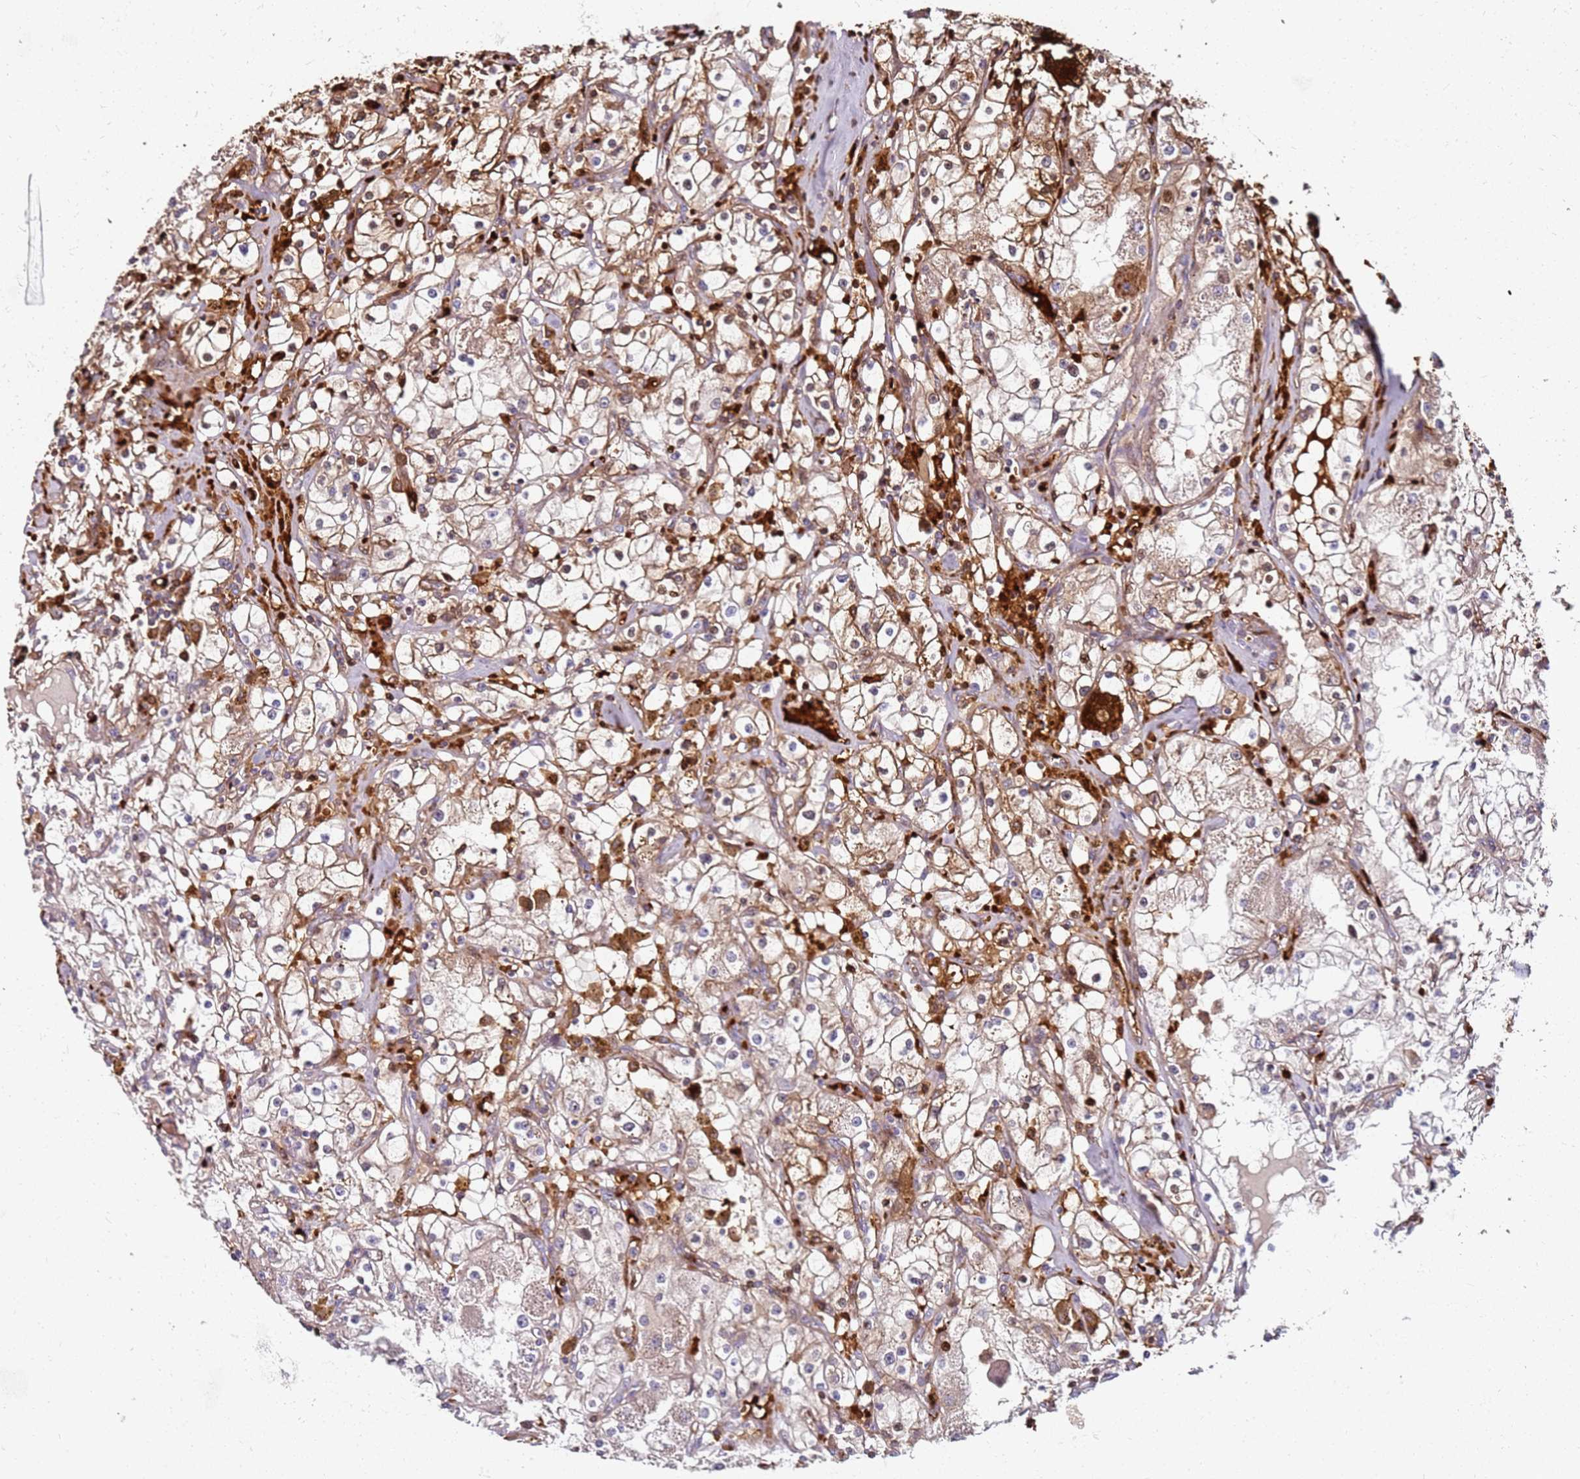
{"staining": {"intensity": "moderate", "quantity": "<25%", "location": "cytoplasmic/membranous"}, "tissue": "renal cancer", "cell_type": "Tumor cells", "image_type": "cancer", "snomed": [{"axis": "morphology", "description": "Adenocarcinoma, NOS"}, {"axis": "topography", "description": "Kidney"}], "caption": "Moderate cytoplasmic/membranous positivity is identified in approximately <25% of tumor cells in renal cancer (adenocarcinoma). The protein is shown in brown color, while the nuclei are stained blue.", "gene": "RNF11", "patient": {"sex": "male", "age": 56}}